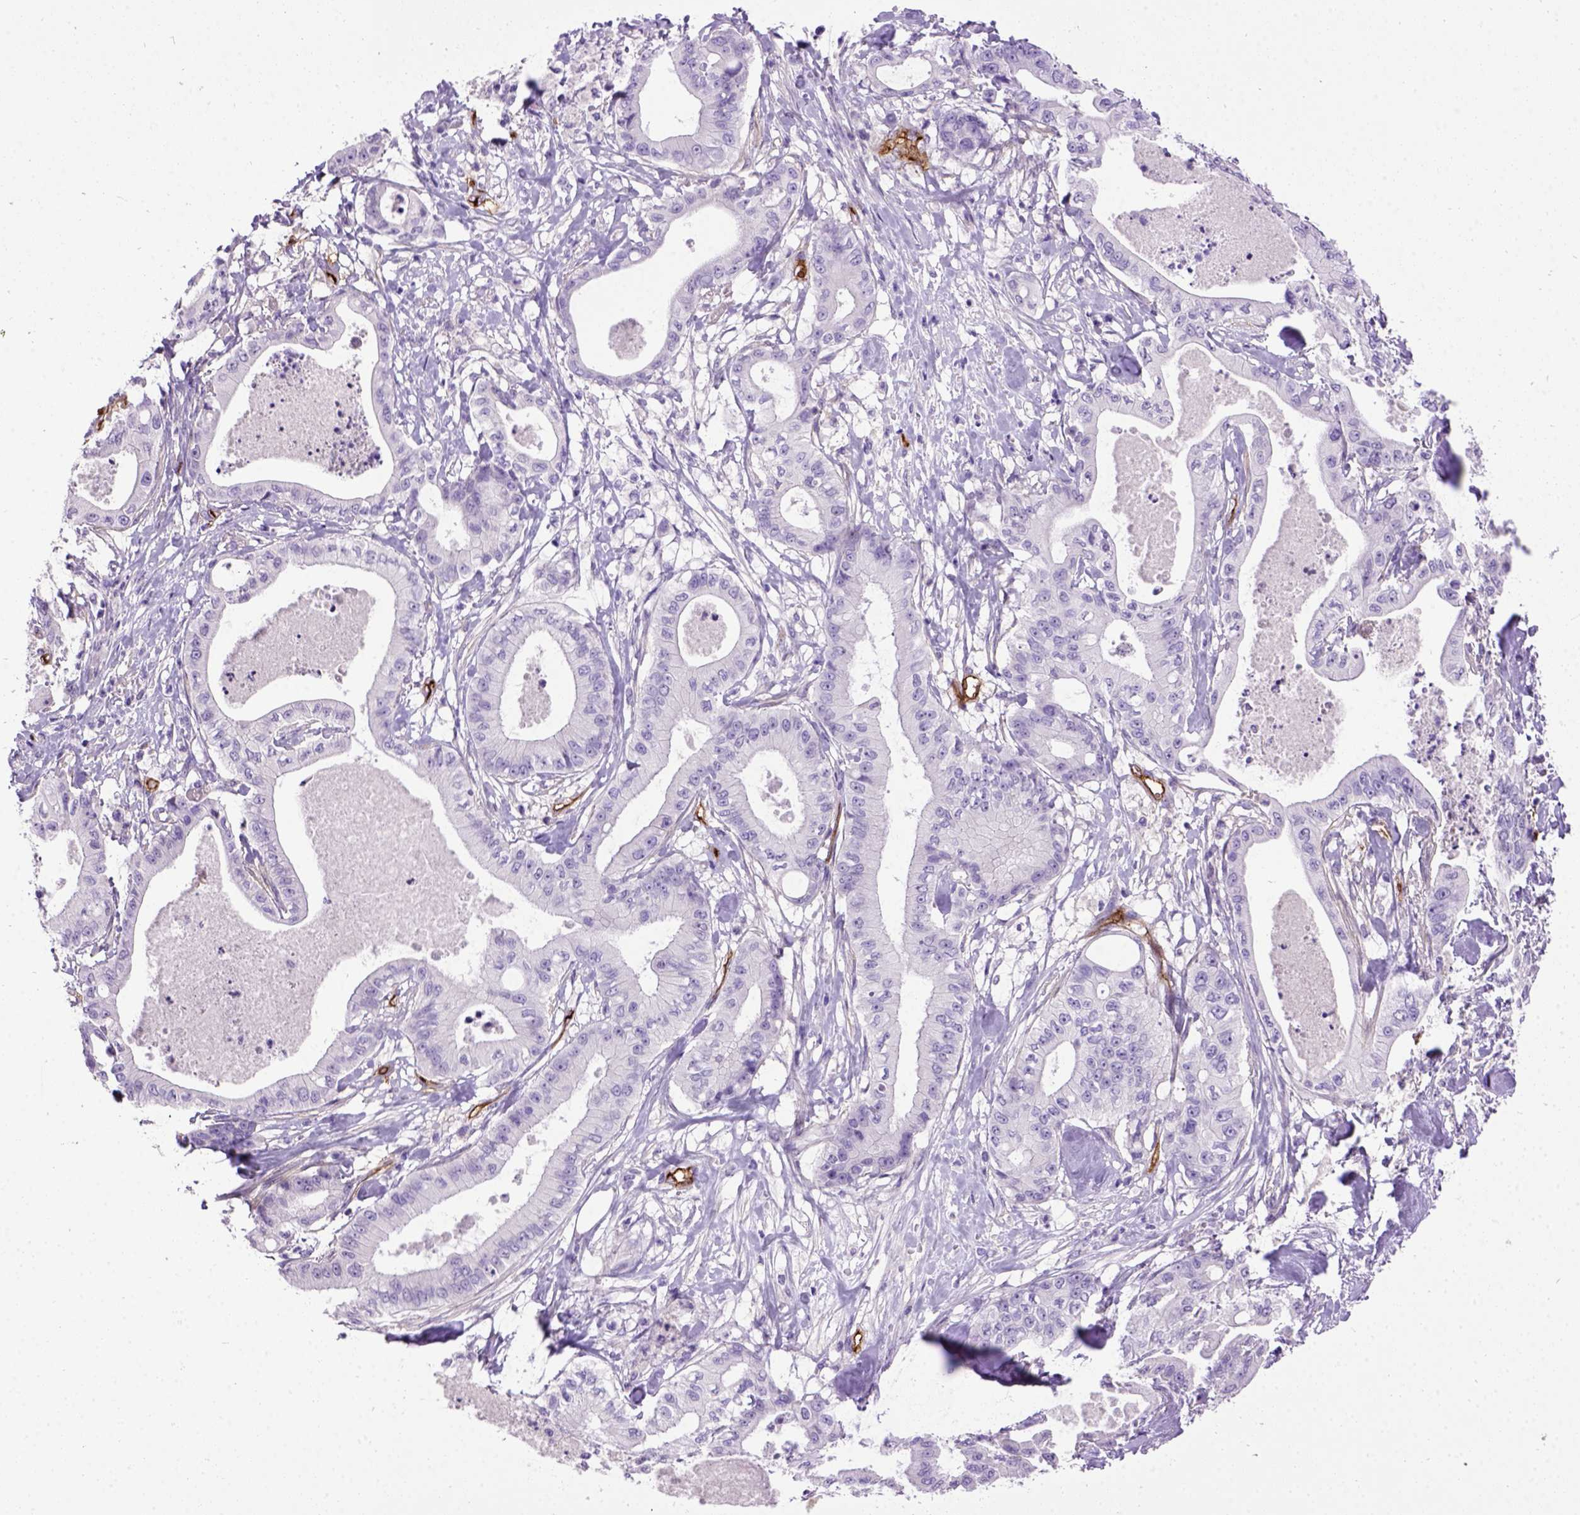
{"staining": {"intensity": "negative", "quantity": "none", "location": "none"}, "tissue": "pancreatic cancer", "cell_type": "Tumor cells", "image_type": "cancer", "snomed": [{"axis": "morphology", "description": "Adenocarcinoma, NOS"}, {"axis": "topography", "description": "Pancreas"}], "caption": "Tumor cells are negative for protein expression in human pancreatic cancer (adenocarcinoma).", "gene": "ENG", "patient": {"sex": "male", "age": 71}}